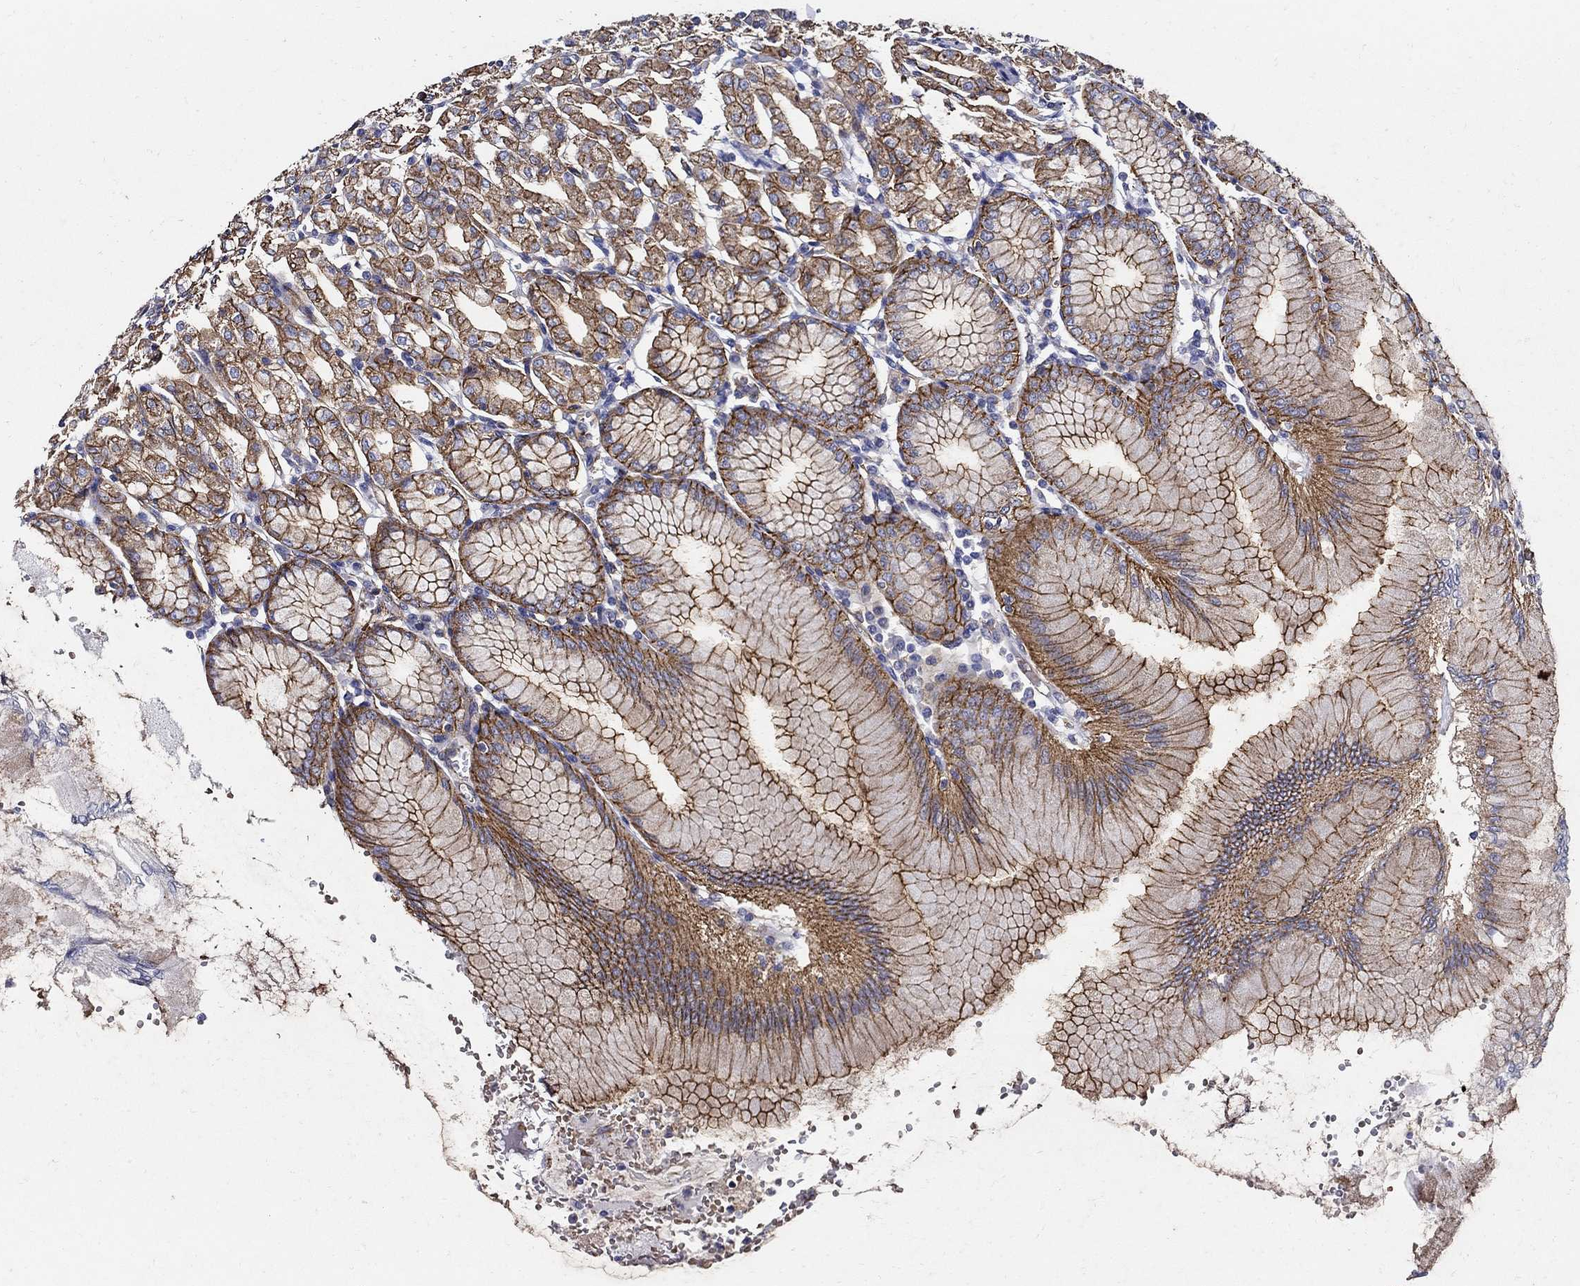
{"staining": {"intensity": "strong", "quantity": ">75%", "location": "cytoplasmic/membranous"}, "tissue": "stomach", "cell_type": "Glandular cells", "image_type": "normal", "snomed": [{"axis": "morphology", "description": "Normal tissue, NOS"}, {"axis": "topography", "description": "Skeletal muscle"}, {"axis": "topography", "description": "Stomach"}], "caption": "Stomach stained with IHC reveals strong cytoplasmic/membranous positivity in approximately >75% of glandular cells. The protein is shown in brown color, while the nuclei are stained blue.", "gene": "APBB3", "patient": {"sex": "female", "age": 57}}